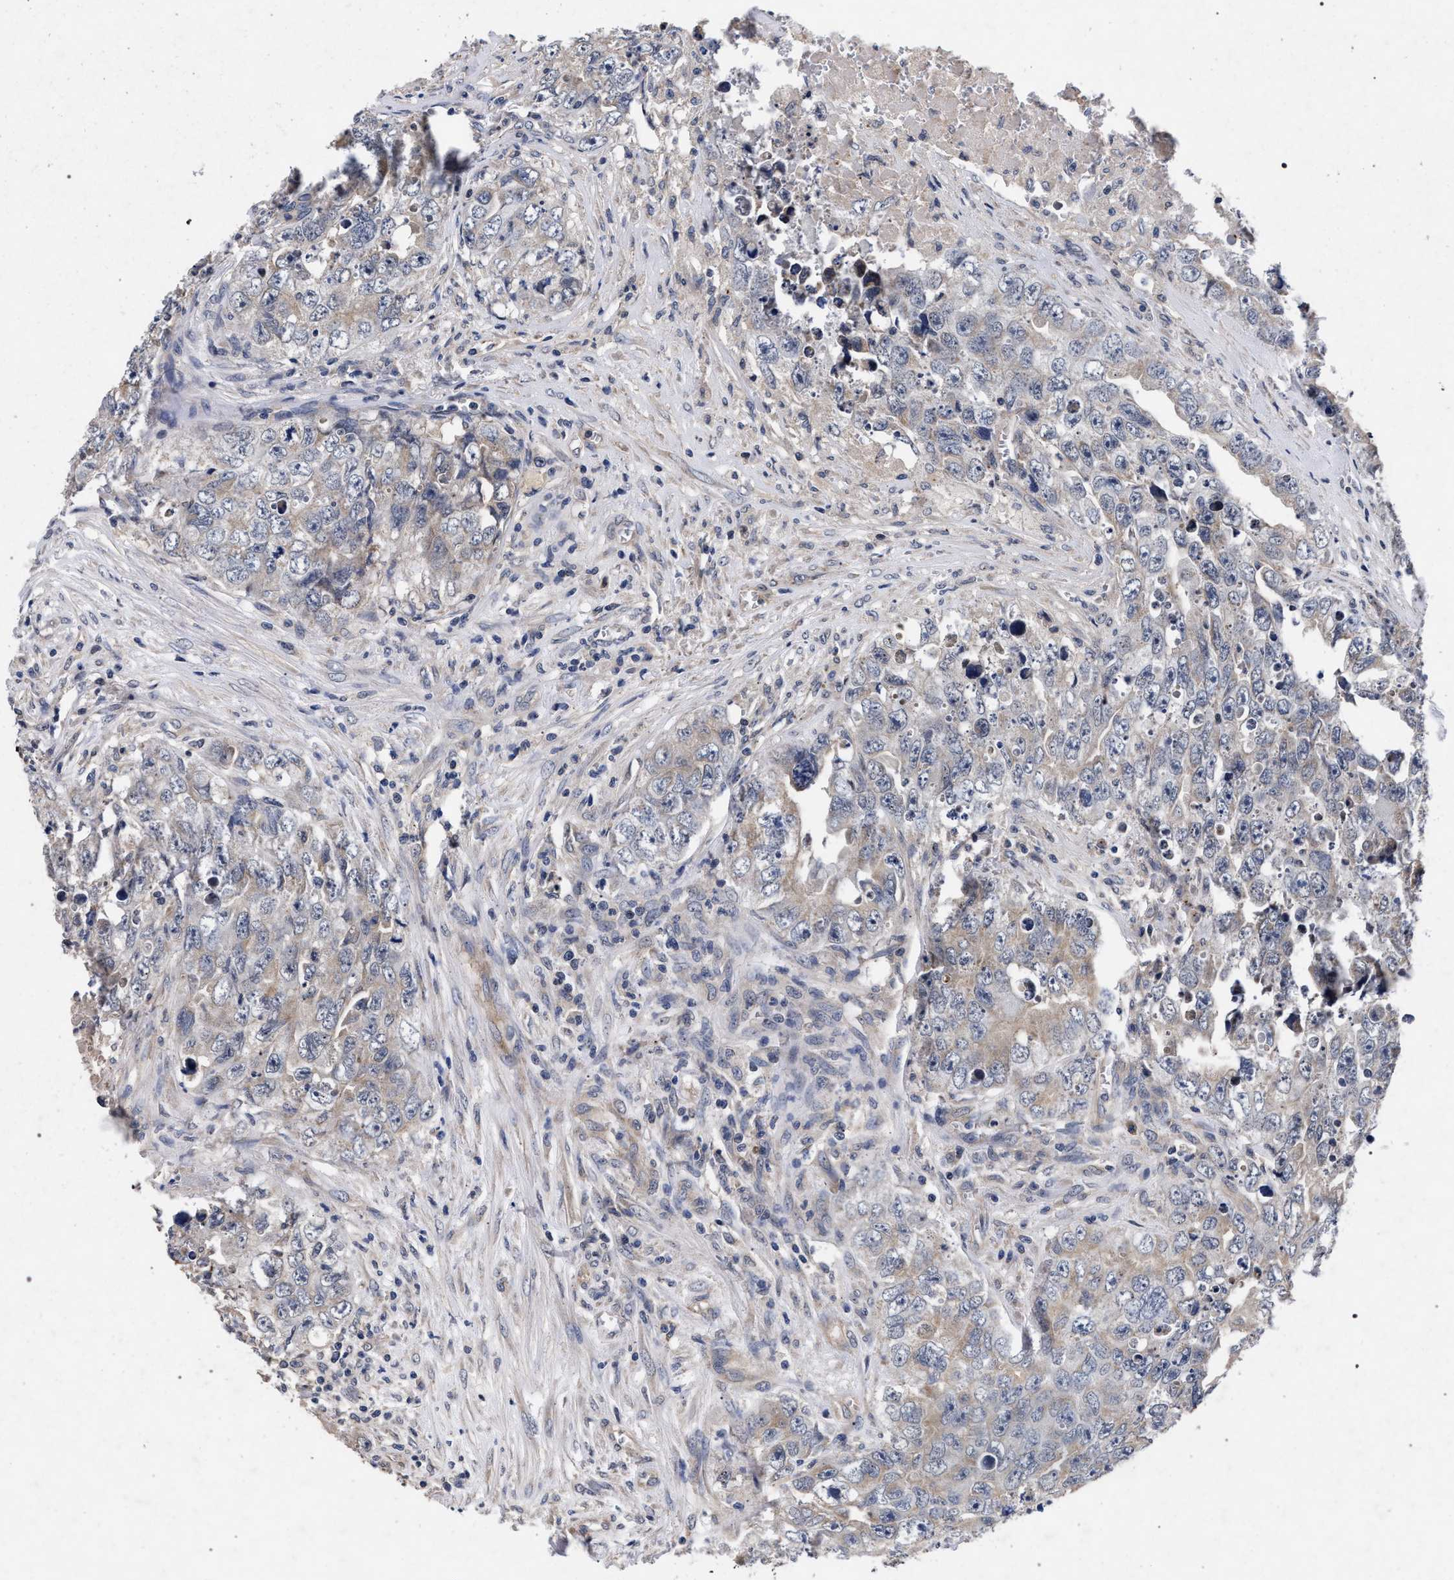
{"staining": {"intensity": "weak", "quantity": "<25%", "location": "cytoplasmic/membranous"}, "tissue": "testis cancer", "cell_type": "Tumor cells", "image_type": "cancer", "snomed": [{"axis": "morphology", "description": "Seminoma, NOS"}, {"axis": "morphology", "description": "Carcinoma, Embryonal, NOS"}, {"axis": "topography", "description": "Testis"}], "caption": "Immunohistochemical staining of testis cancer demonstrates no significant positivity in tumor cells.", "gene": "CFAP95", "patient": {"sex": "male", "age": 43}}